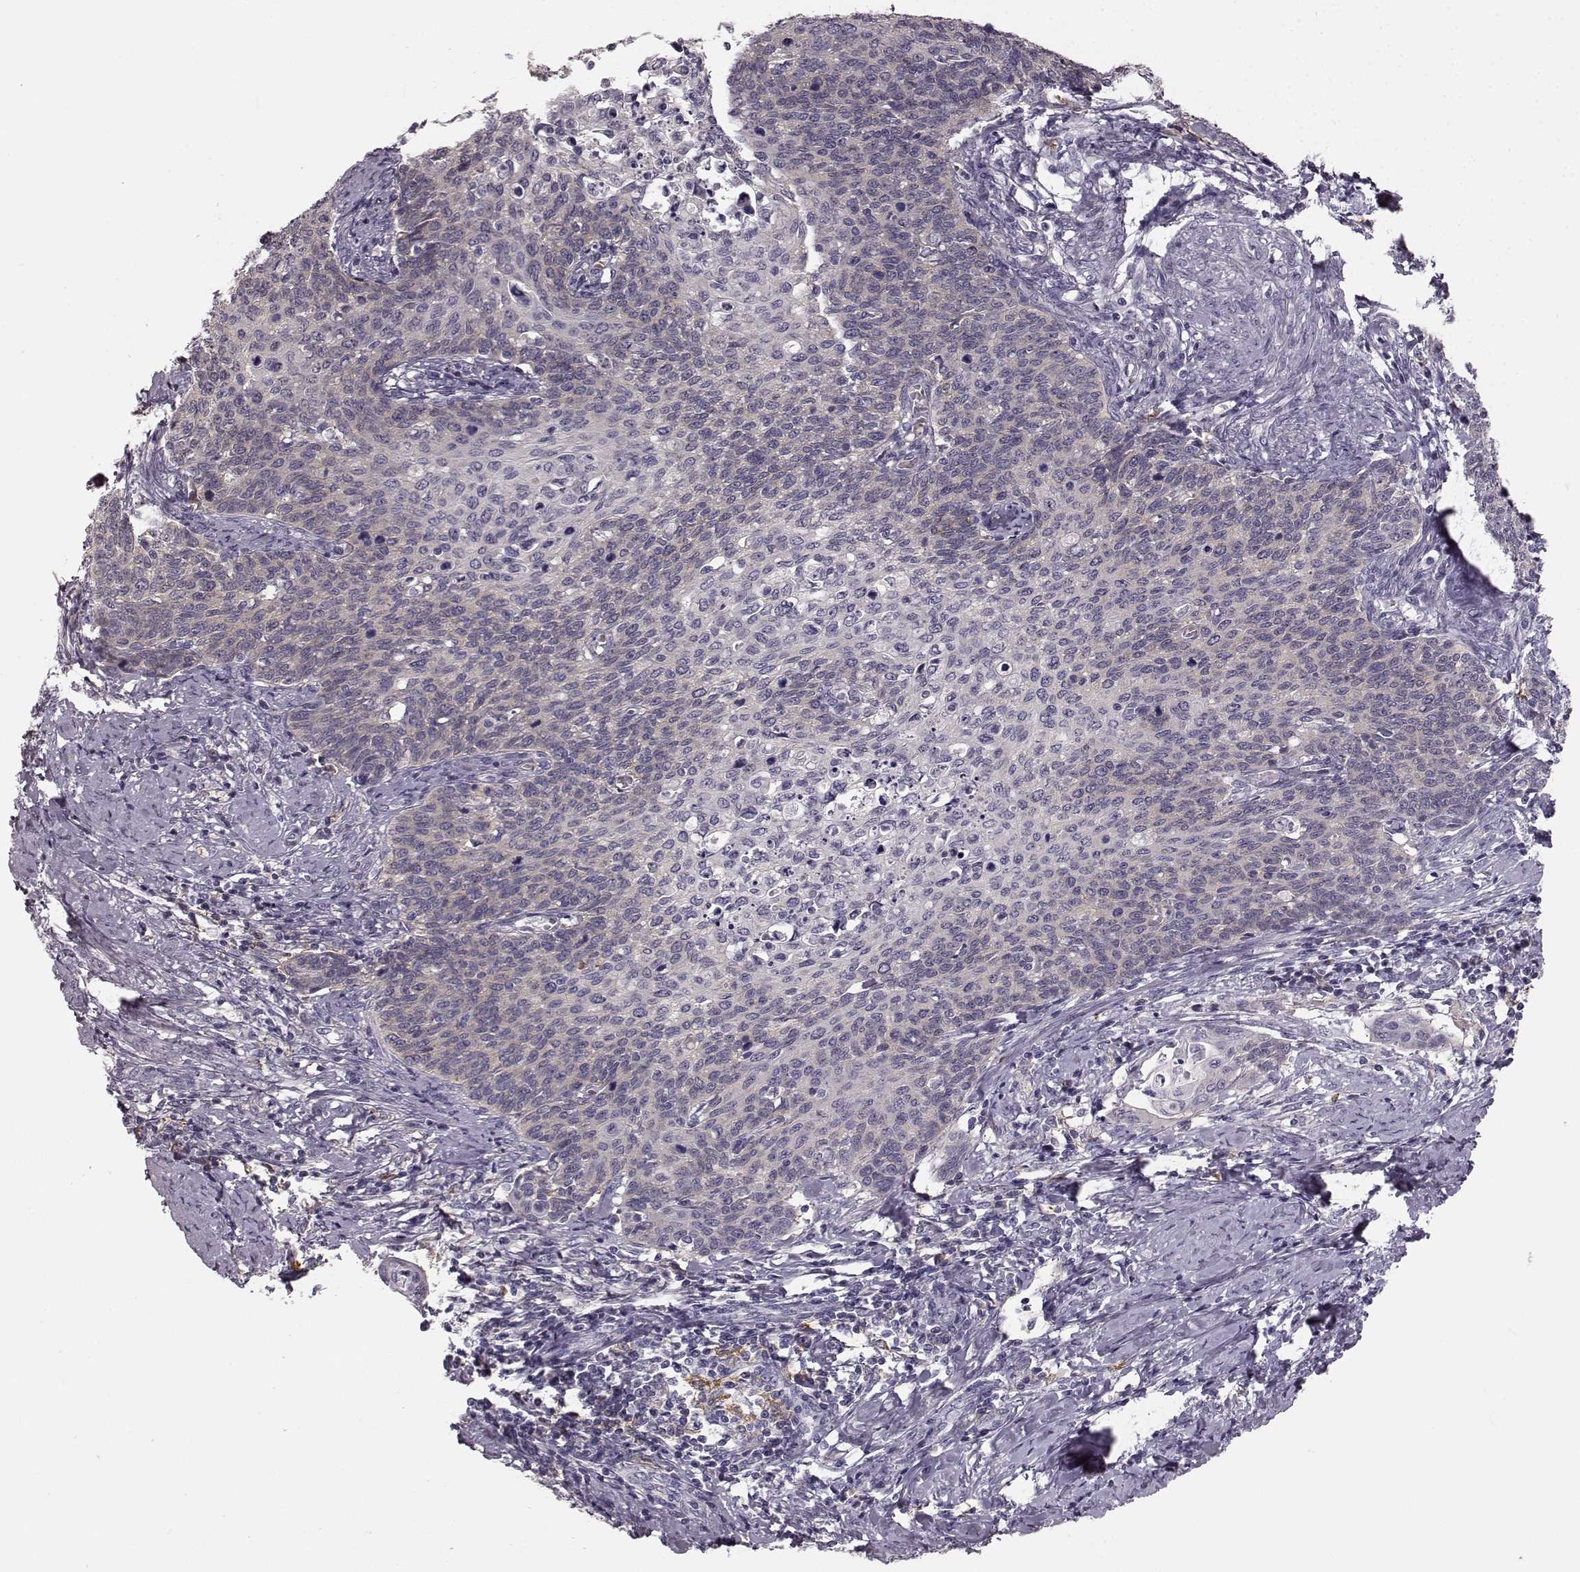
{"staining": {"intensity": "weak", "quantity": "25%-75%", "location": "cytoplasmic/membranous"}, "tissue": "cervical cancer", "cell_type": "Tumor cells", "image_type": "cancer", "snomed": [{"axis": "morphology", "description": "Normal tissue, NOS"}, {"axis": "morphology", "description": "Squamous cell carcinoma, NOS"}, {"axis": "topography", "description": "Cervix"}], "caption": "Cervical squamous cell carcinoma stained for a protein exhibits weak cytoplasmic/membranous positivity in tumor cells.", "gene": "GPR50", "patient": {"sex": "female", "age": 39}}